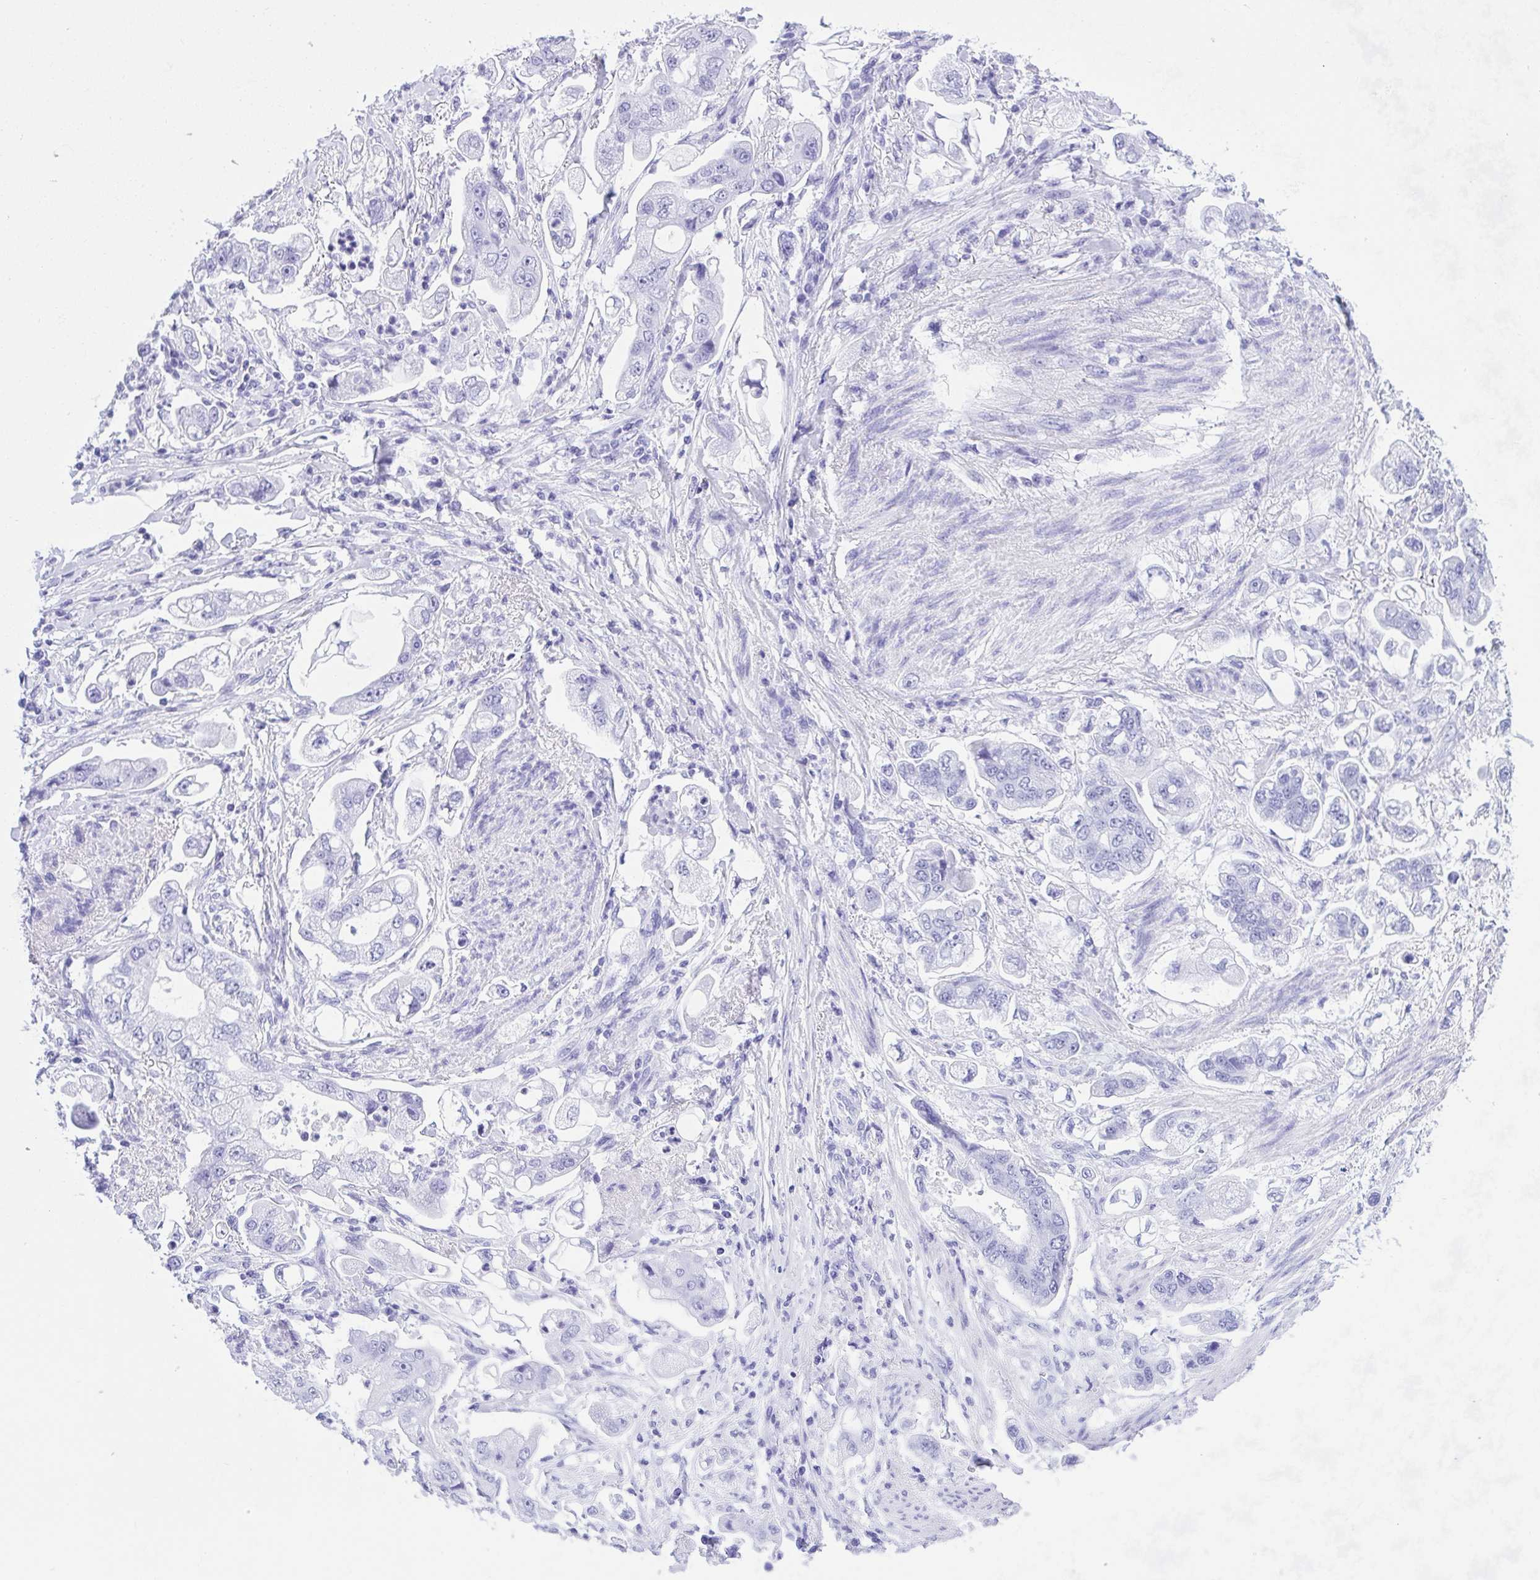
{"staining": {"intensity": "negative", "quantity": "none", "location": "none"}, "tissue": "stomach cancer", "cell_type": "Tumor cells", "image_type": "cancer", "snomed": [{"axis": "morphology", "description": "Adenocarcinoma, NOS"}, {"axis": "topography", "description": "Stomach"}], "caption": "This is an immunohistochemistry (IHC) histopathology image of human adenocarcinoma (stomach). There is no staining in tumor cells.", "gene": "THOP1", "patient": {"sex": "male", "age": 62}}